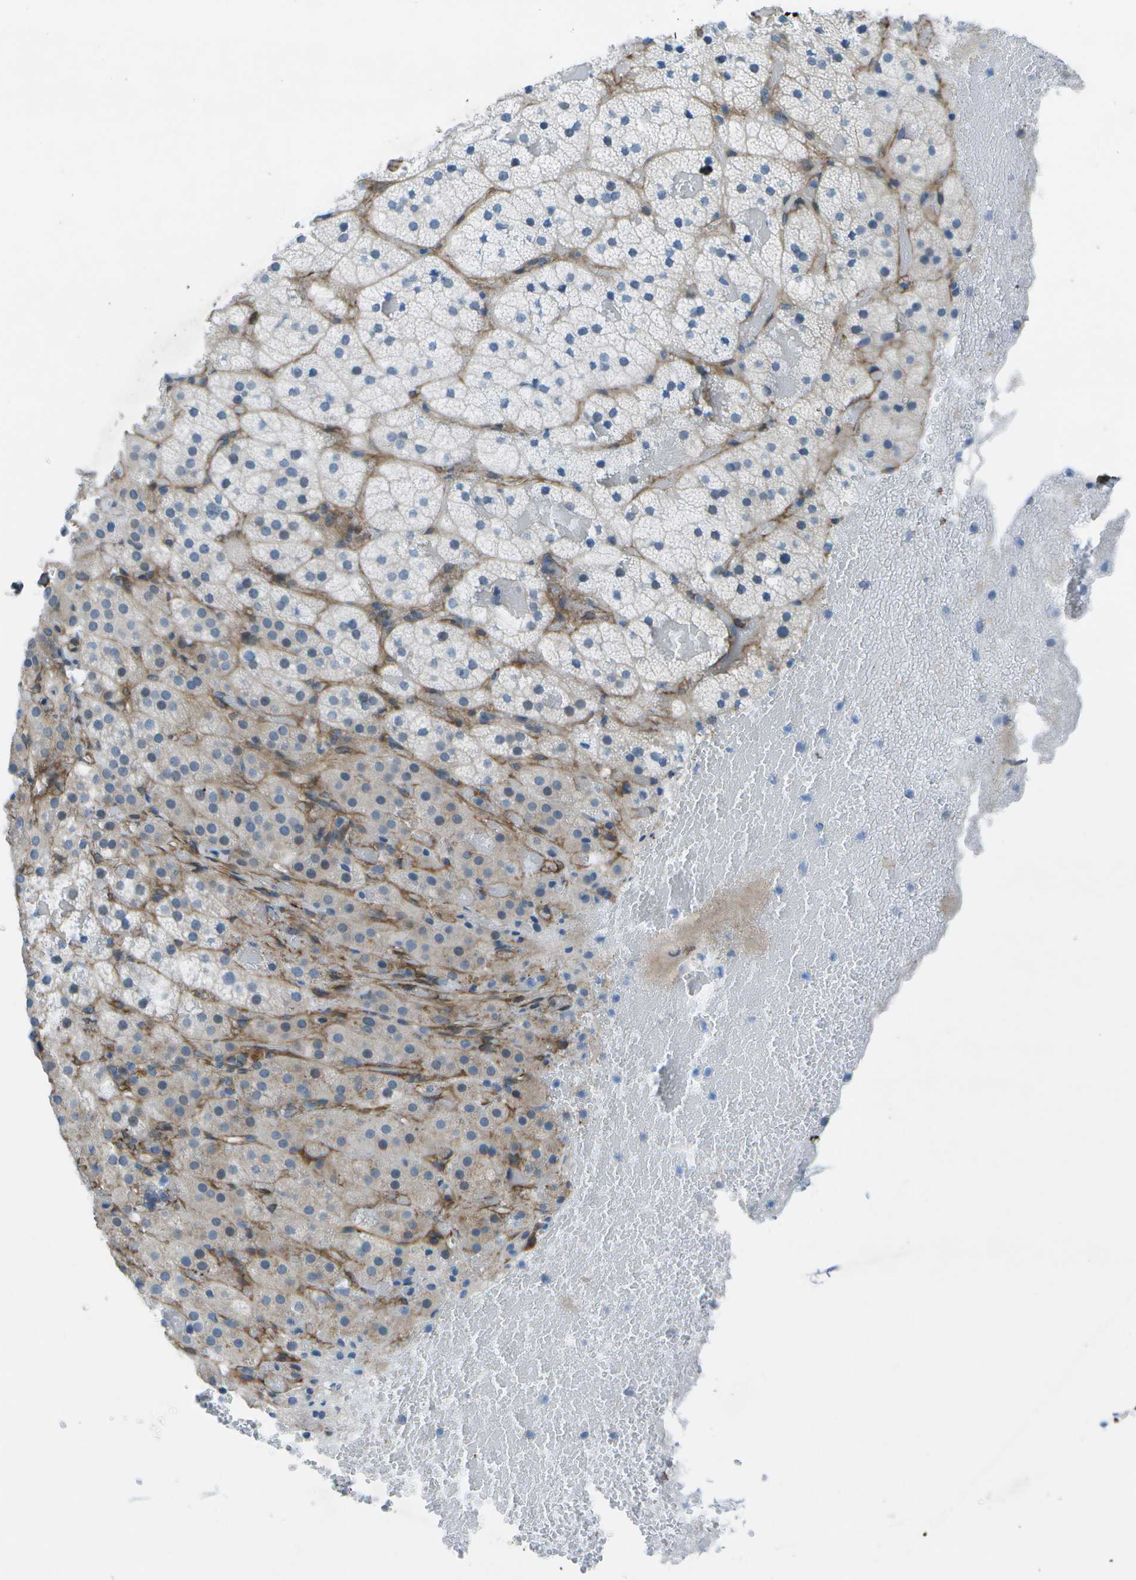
{"staining": {"intensity": "weak", "quantity": "<25%", "location": "cytoplasmic/membranous"}, "tissue": "adrenal gland", "cell_type": "Glandular cells", "image_type": "normal", "snomed": [{"axis": "morphology", "description": "Normal tissue, NOS"}, {"axis": "topography", "description": "Adrenal gland"}], "caption": "Adrenal gland stained for a protein using IHC reveals no positivity glandular cells.", "gene": "SORBS3", "patient": {"sex": "female", "age": 59}}